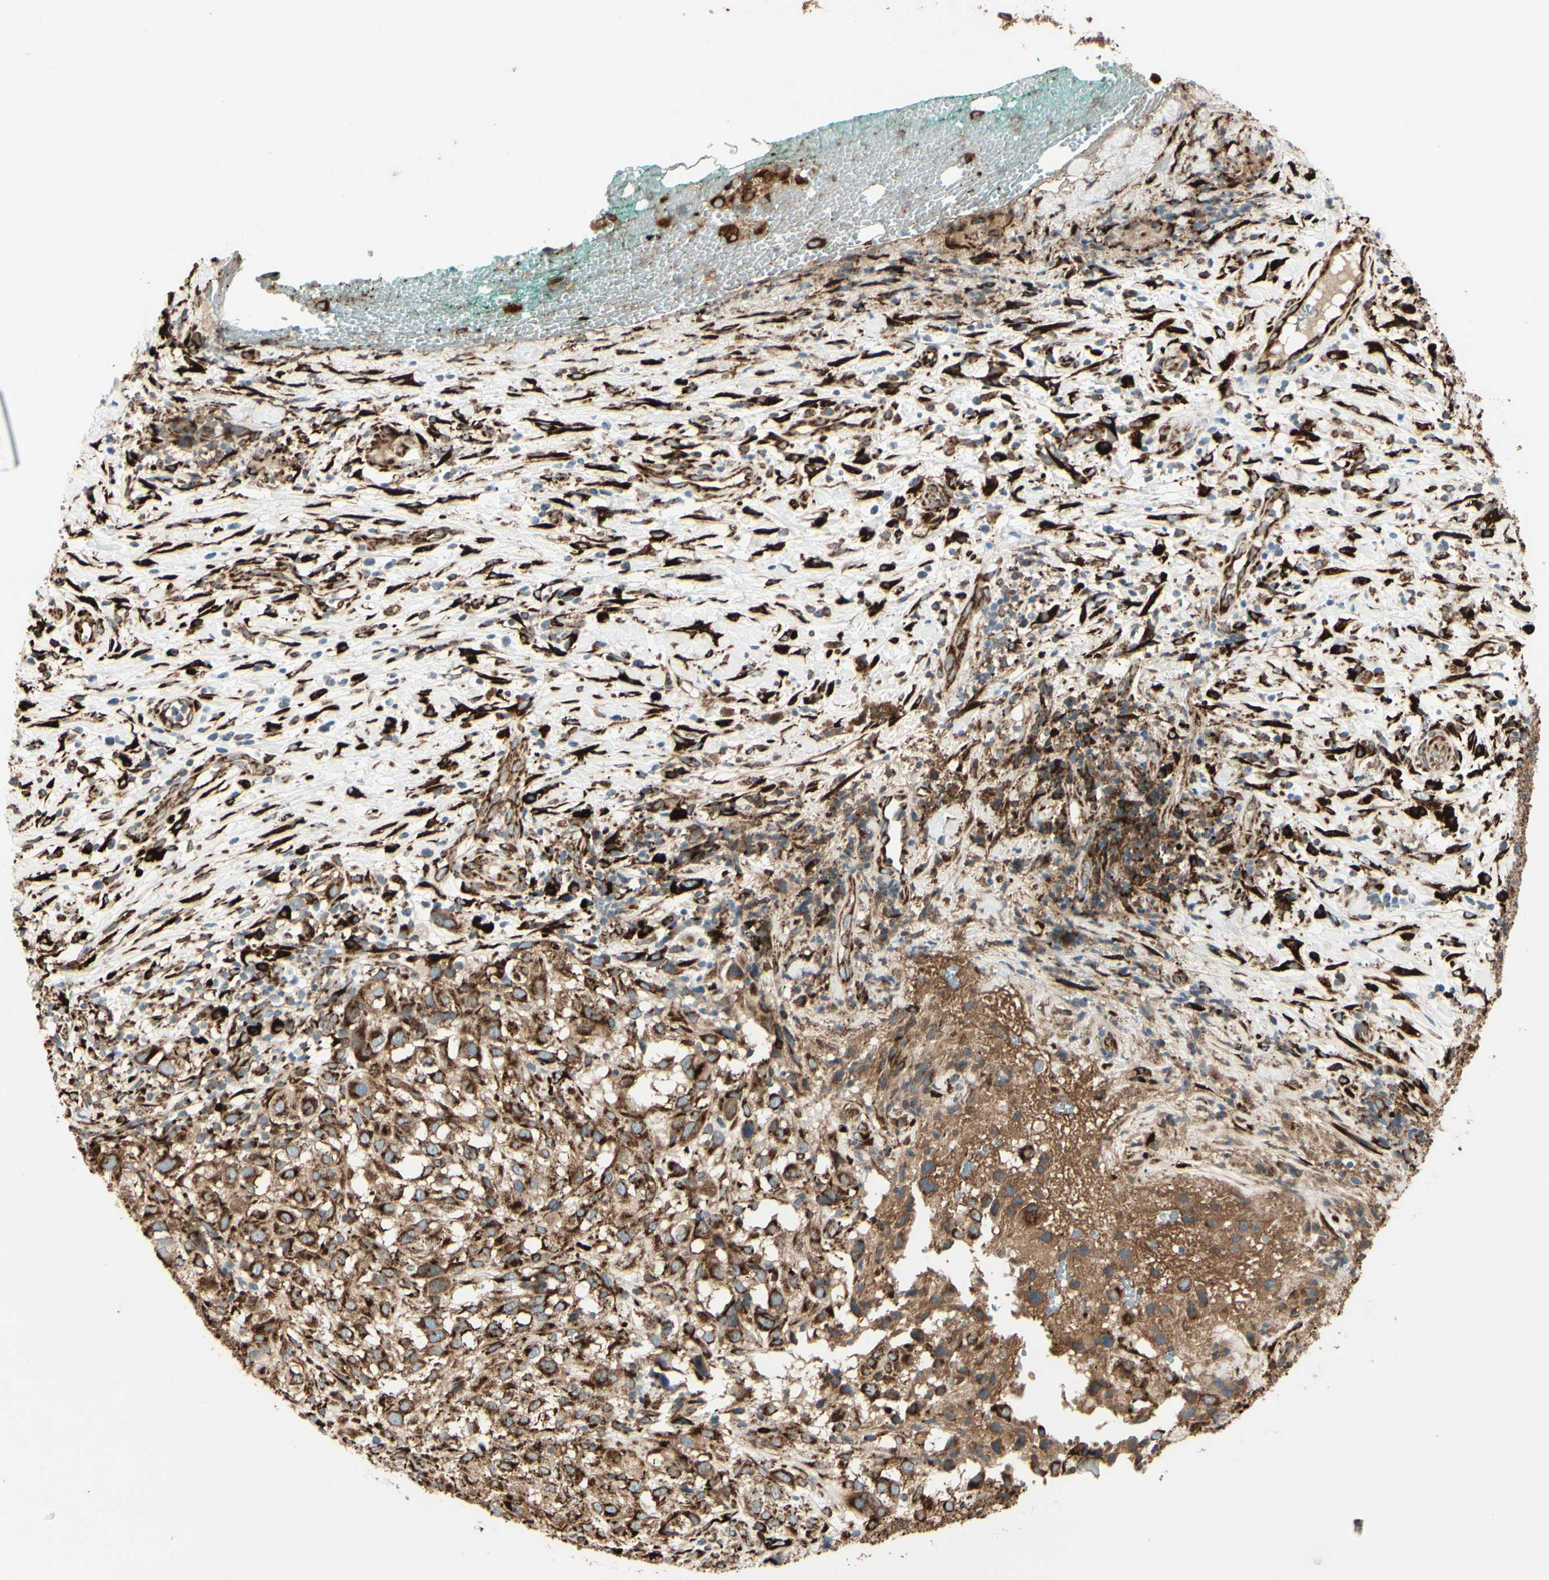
{"staining": {"intensity": "strong", "quantity": ">75%", "location": "cytoplasmic/membranous"}, "tissue": "melanoma", "cell_type": "Tumor cells", "image_type": "cancer", "snomed": [{"axis": "morphology", "description": "Necrosis, NOS"}, {"axis": "morphology", "description": "Malignant melanoma, NOS"}, {"axis": "topography", "description": "Skin"}], "caption": "Melanoma was stained to show a protein in brown. There is high levels of strong cytoplasmic/membranous staining in about >75% of tumor cells. The protein is shown in brown color, while the nuclei are stained blue.", "gene": "RRBP1", "patient": {"sex": "female", "age": 87}}